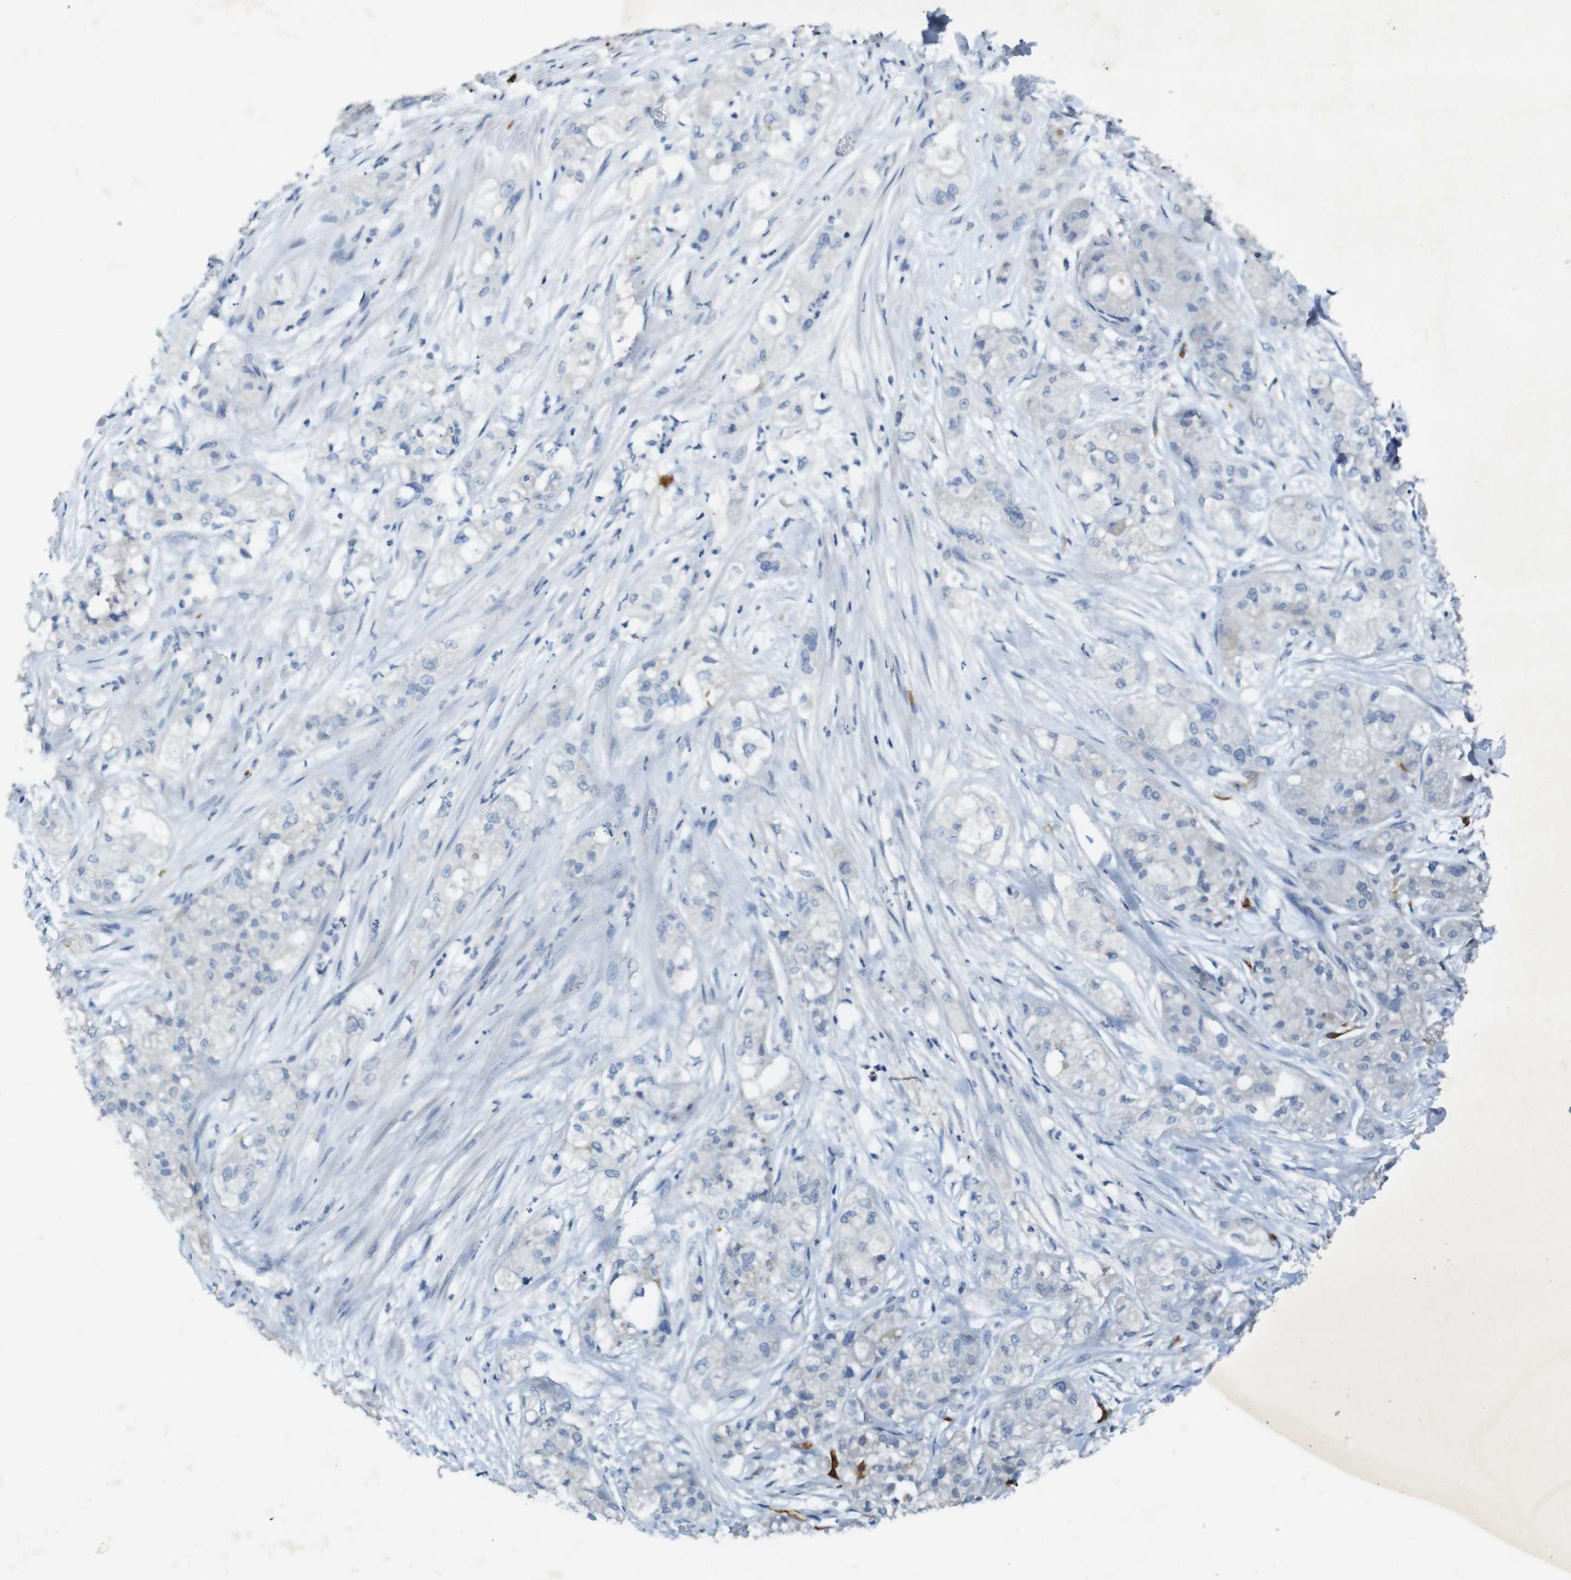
{"staining": {"intensity": "negative", "quantity": "none", "location": "none"}, "tissue": "pancreatic cancer", "cell_type": "Tumor cells", "image_type": "cancer", "snomed": [{"axis": "morphology", "description": "Adenocarcinoma, NOS"}, {"axis": "topography", "description": "Pancreas"}], "caption": "Immunohistochemistry micrograph of adenocarcinoma (pancreatic) stained for a protein (brown), which exhibits no staining in tumor cells.", "gene": "CD320", "patient": {"sex": "female", "age": 78}}